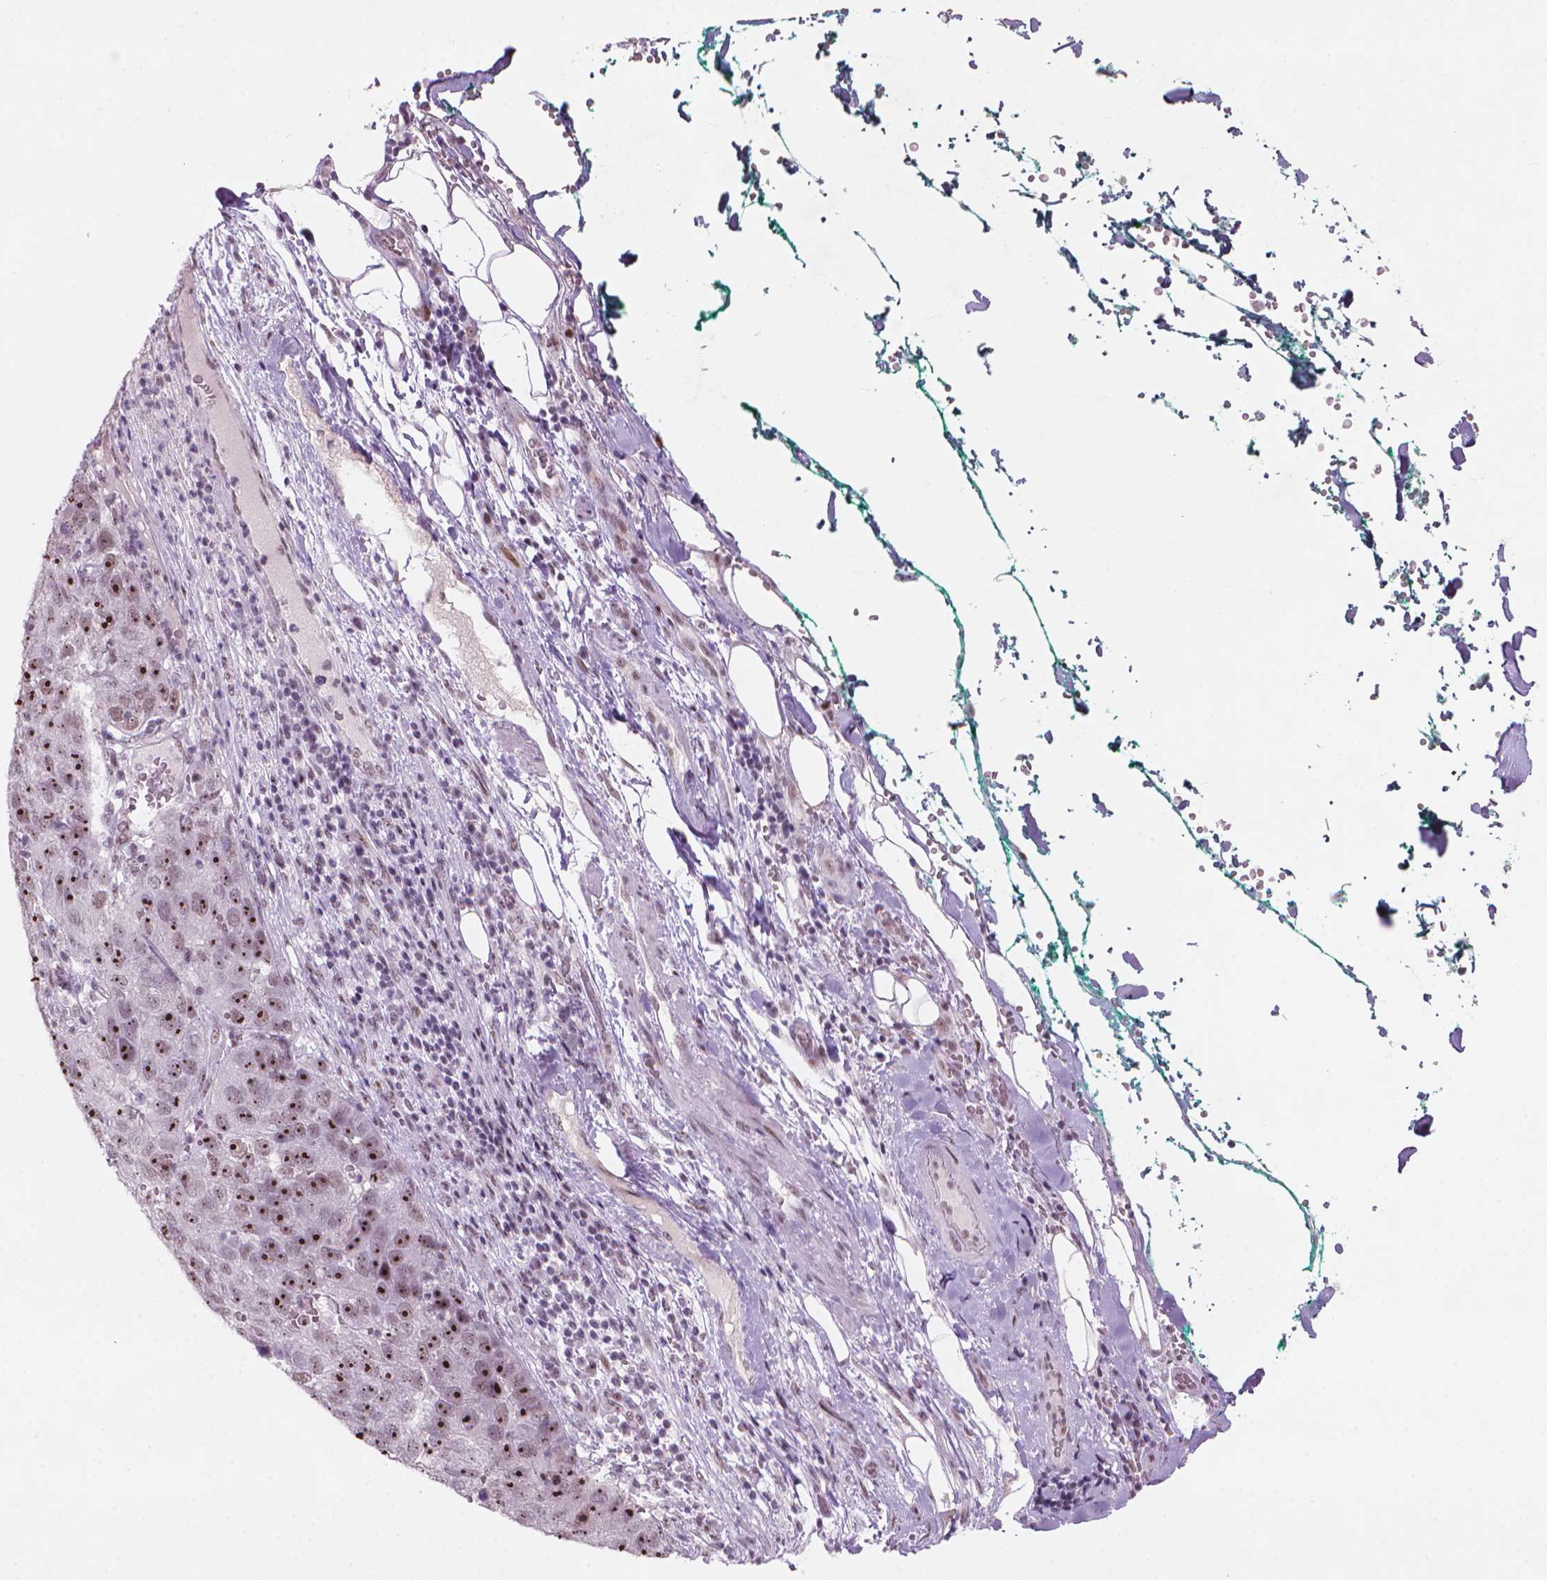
{"staining": {"intensity": "strong", "quantity": ">75%", "location": "nuclear"}, "tissue": "pancreatic cancer", "cell_type": "Tumor cells", "image_type": "cancer", "snomed": [{"axis": "morphology", "description": "Adenocarcinoma, NOS"}, {"axis": "topography", "description": "Pancreas"}], "caption": "High-power microscopy captured an IHC image of pancreatic cancer (adenocarcinoma), revealing strong nuclear staining in about >75% of tumor cells.", "gene": "HES7", "patient": {"sex": "female", "age": 61}}